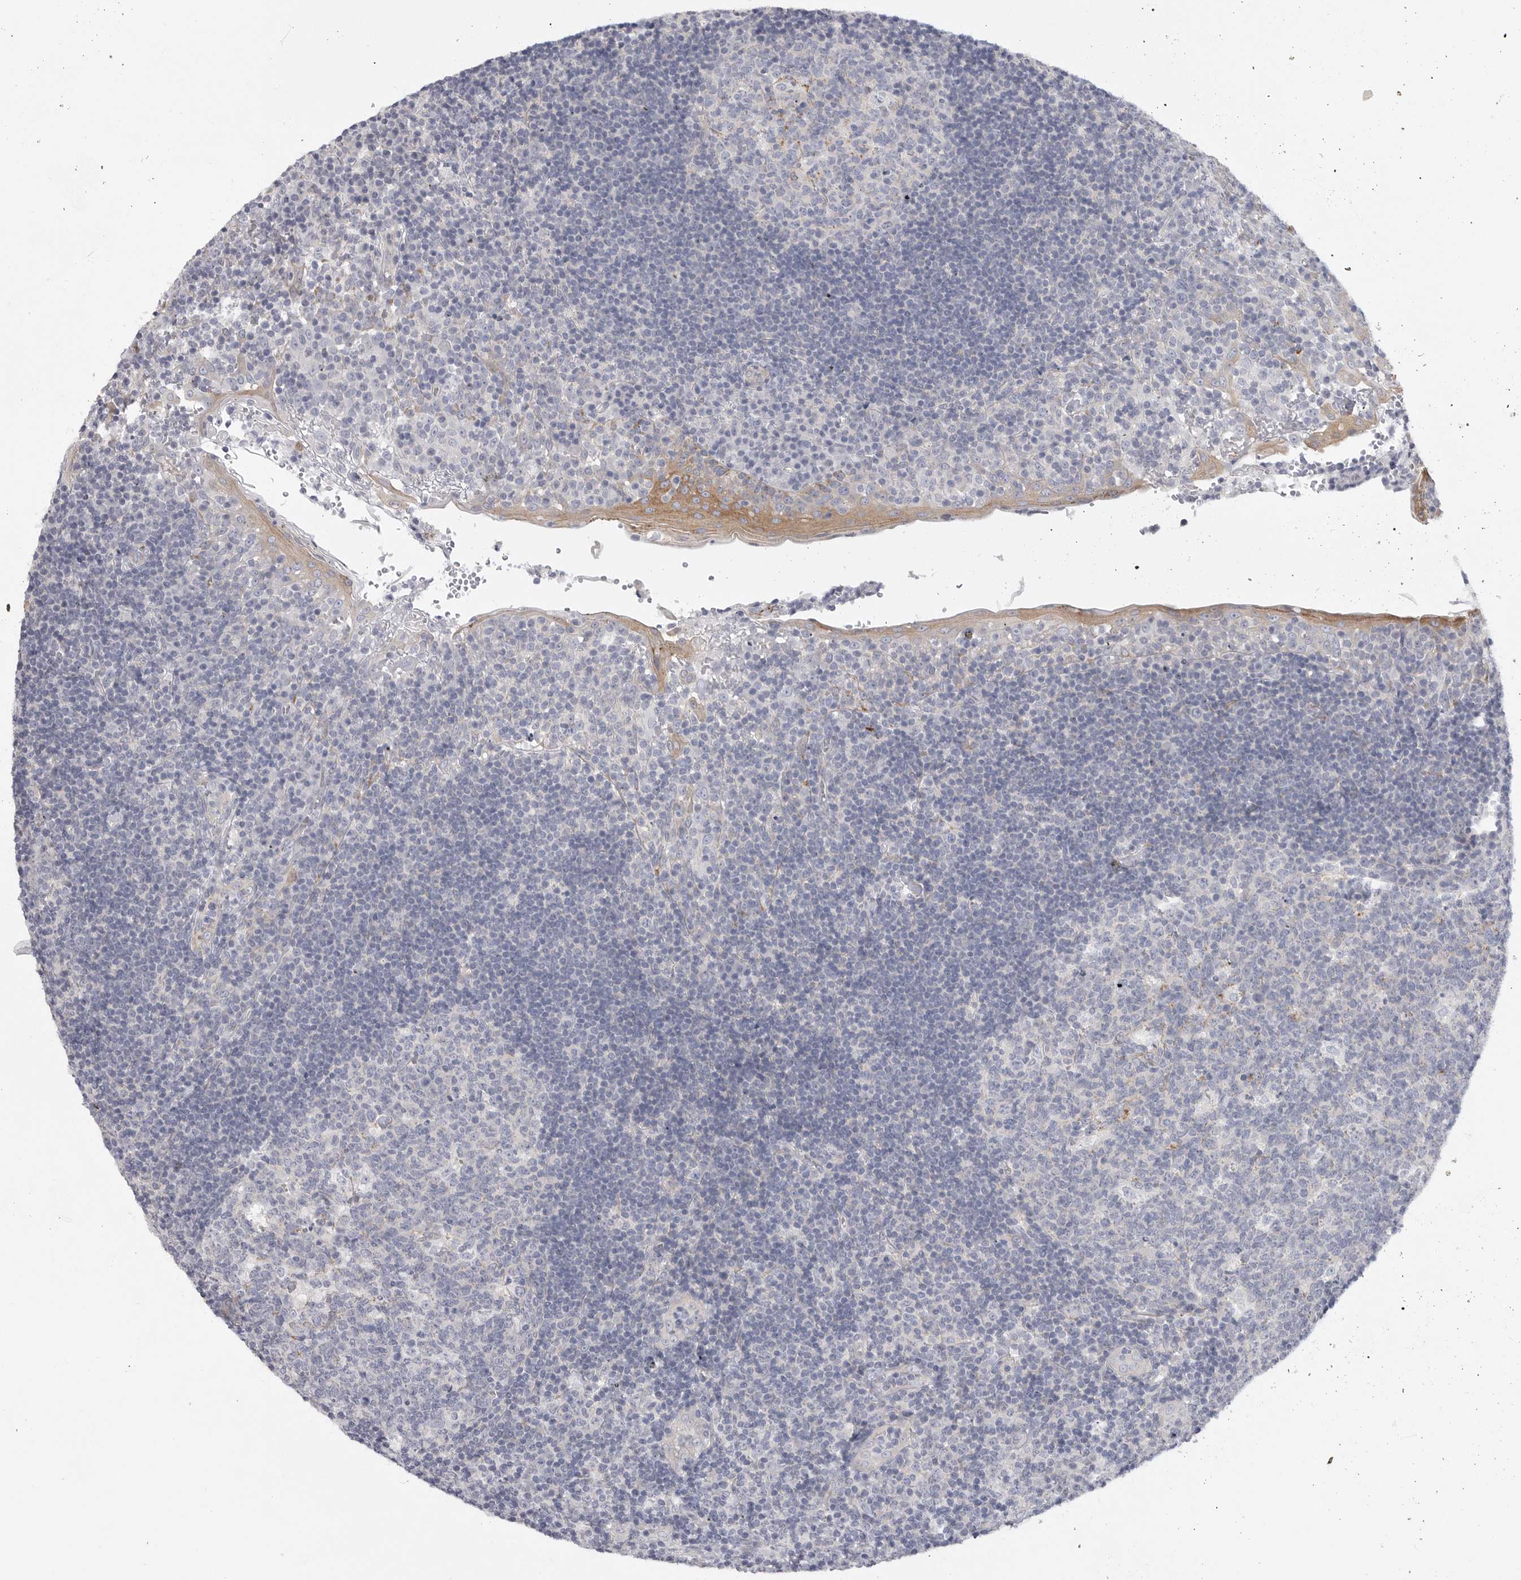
{"staining": {"intensity": "moderate", "quantity": "<25%", "location": "cytoplasmic/membranous"}, "tissue": "tonsil", "cell_type": "Germinal center cells", "image_type": "normal", "snomed": [{"axis": "morphology", "description": "Normal tissue, NOS"}, {"axis": "topography", "description": "Tonsil"}], "caption": "DAB (3,3'-diaminobenzidine) immunohistochemical staining of unremarkable tonsil shows moderate cytoplasmic/membranous protein positivity in about <25% of germinal center cells.", "gene": "ELP3", "patient": {"sex": "female", "age": 40}}